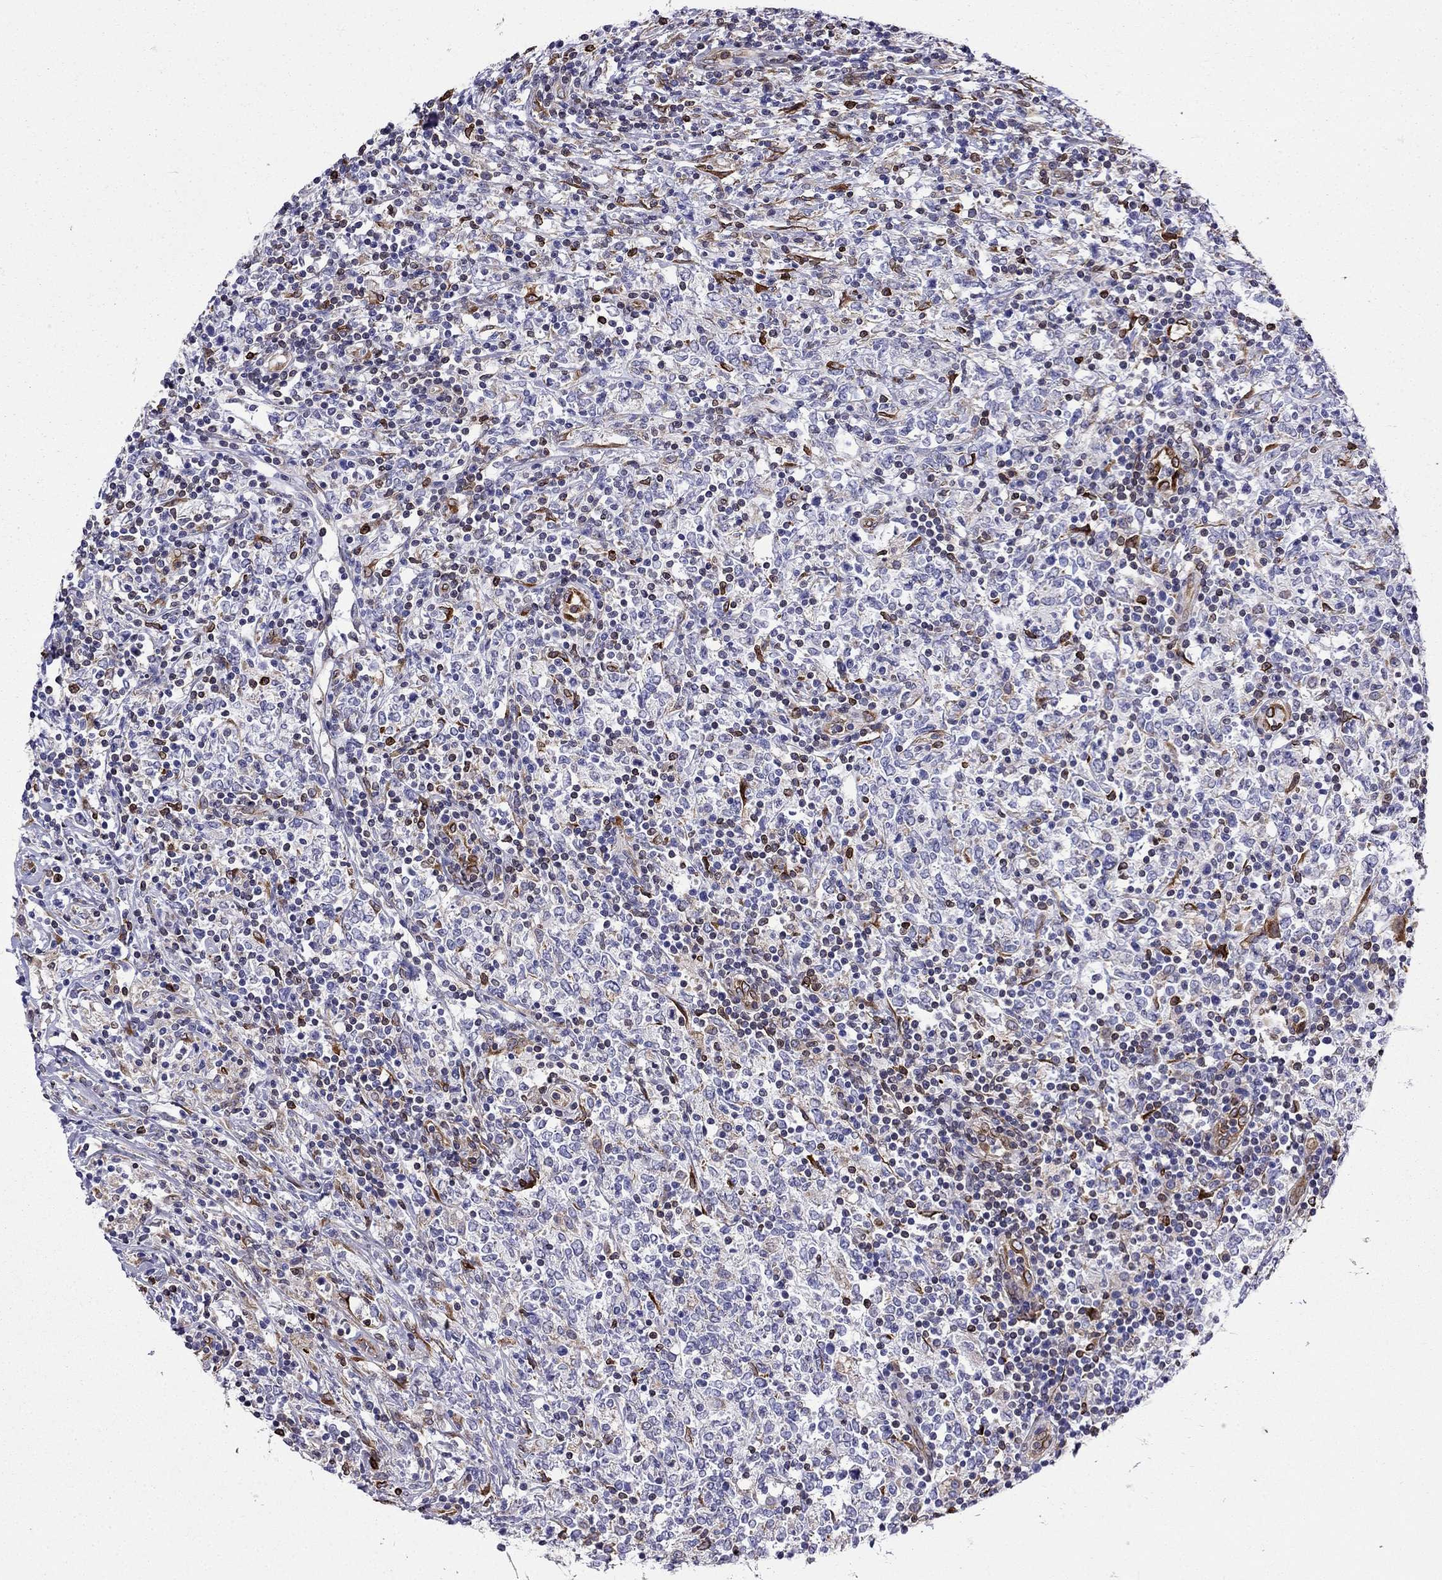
{"staining": {"intensity": "negative", "quantity": "none", "location": "none"}, "tissue": "lymphoma", "cell_type": "Tumor cells", "image_type": "cancer", "snomed": [{"axis": "morphology", "description": "Malignant lymphoma, non-Hodgkin's type, High grade"}, {"axis": "topography", "description": "Lymph node"}], "caption": "The immunohistochemistry (IHC) histopathology image has no significant positivity in tumor cells of lymphoma tissue. The staining was performed using DAB (3,3'-diaminobenzidine) to visualize the protein expression in brown, while the nuclei were stained in blue with hematoxylin (Magnification: 20x).", "gene": "GNAL", "patient": {"sex": "female", "age": 84}}